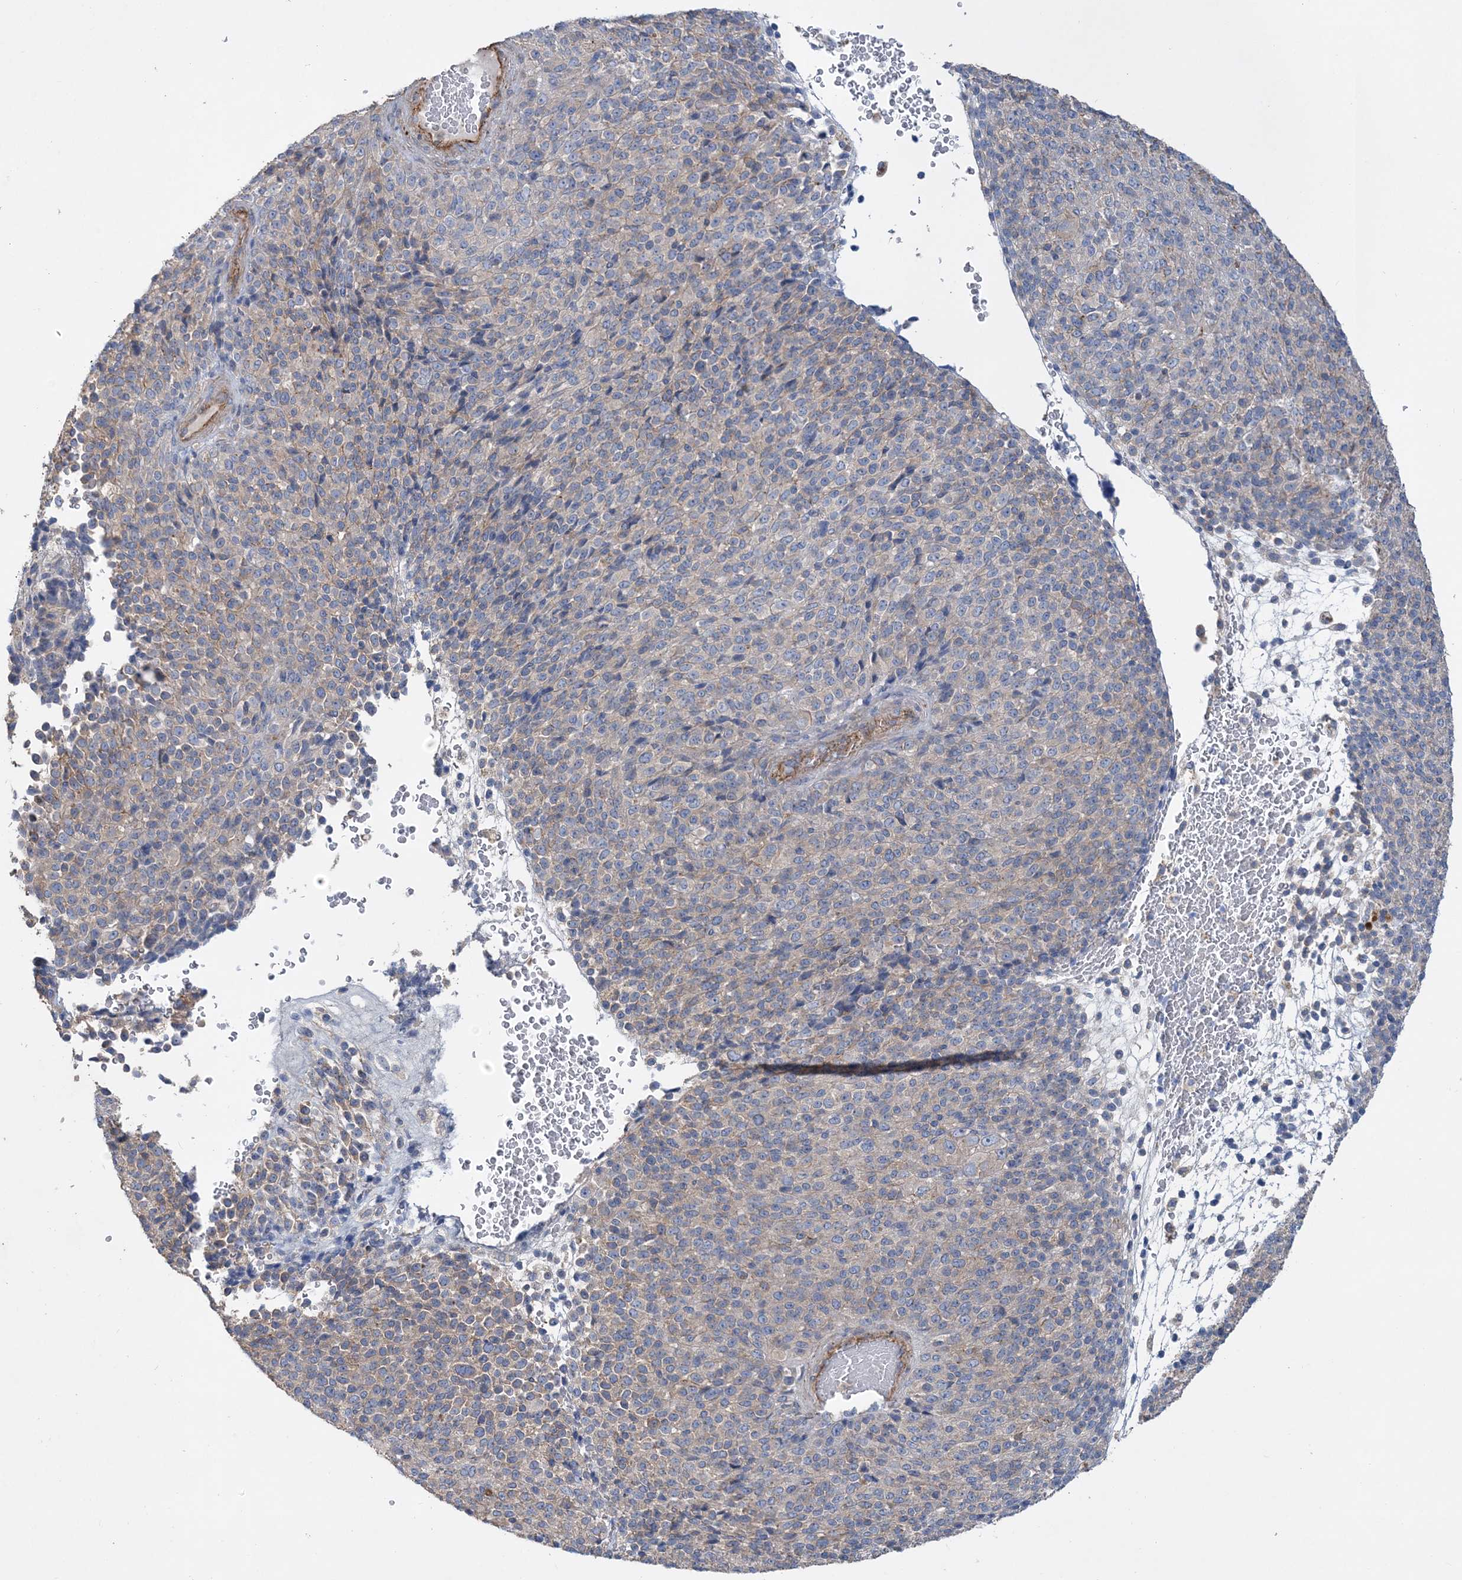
{"staining": {"intensity": "negative", "quantity": "none", "location": "none"}, "tissue": "melanoma", "cell_type": "Tumor cells", "image_type": "cancer", "snomed": [{"axis": "morphology", "description": "Malignant melanoma, Metastatic site"}, {"axis": "topography", "description": "Brain"}], "caption": "The micrograph exhibits no staining of tumor cells in melanoma.", "gene": "PIGC", "patient": {"sex": "female", "age": 56}}